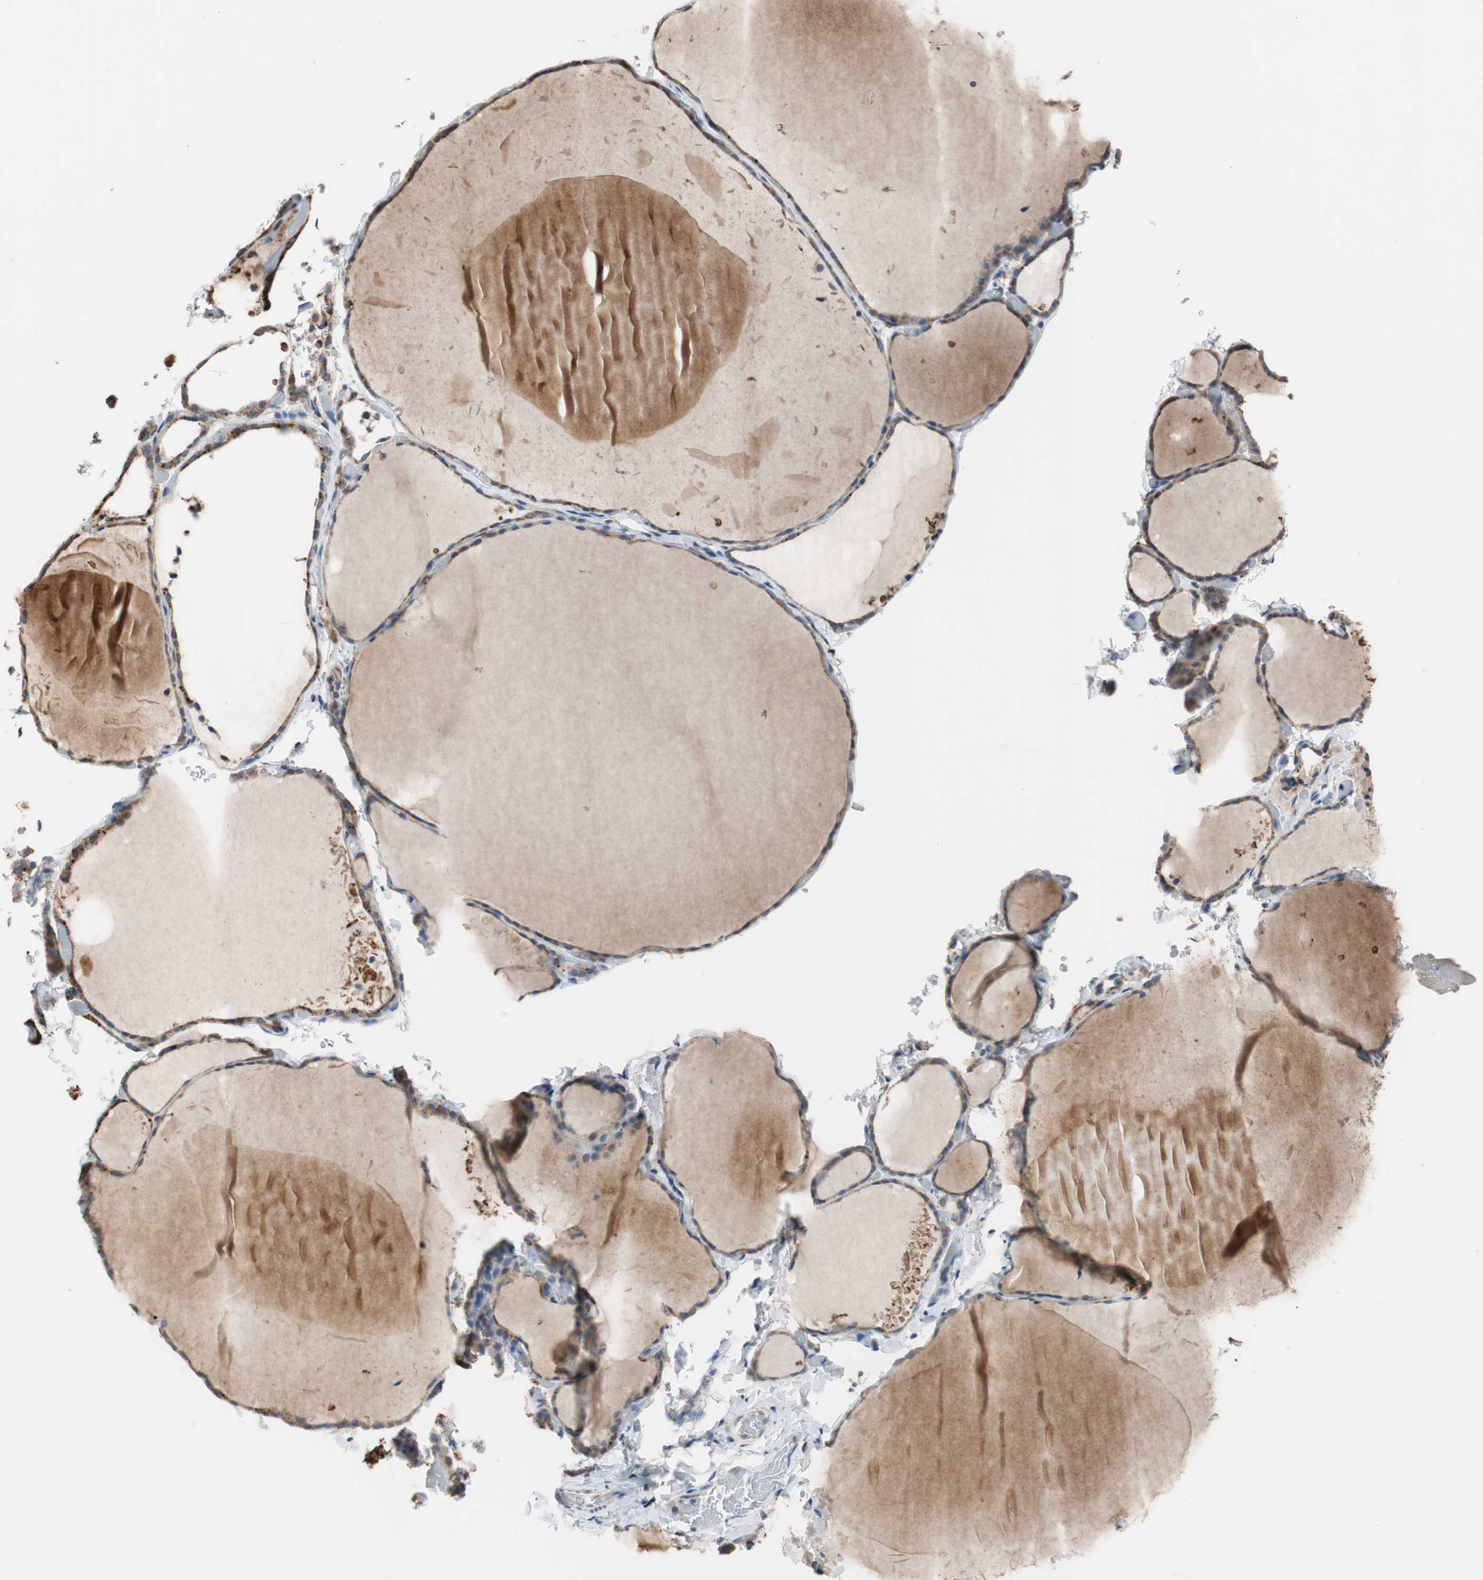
{"staining": {"intensity": "moderate", "quantity": ">75%", "location": "cytoplasmic/membranous"}, "tissue": "thyroid gland", "cell_type": "Glandular cells", "image_type": "normal", "snomed": [{"axis": "morphology", "description": "Normal tissue, NOS"}, {"axis": "topography", "description": "Thyroid gland"}], "caption": "Immunohistochemical staining of benign human thyroid gland exhibits moderate cytoplasmic/membranous protein staining in about >75% of glandular cells. Ihc stains the protein of interest in brown and the nuclei are stained blue.", "gene": "PCSK4", "patient": {"sex": "female", "age": 22}}